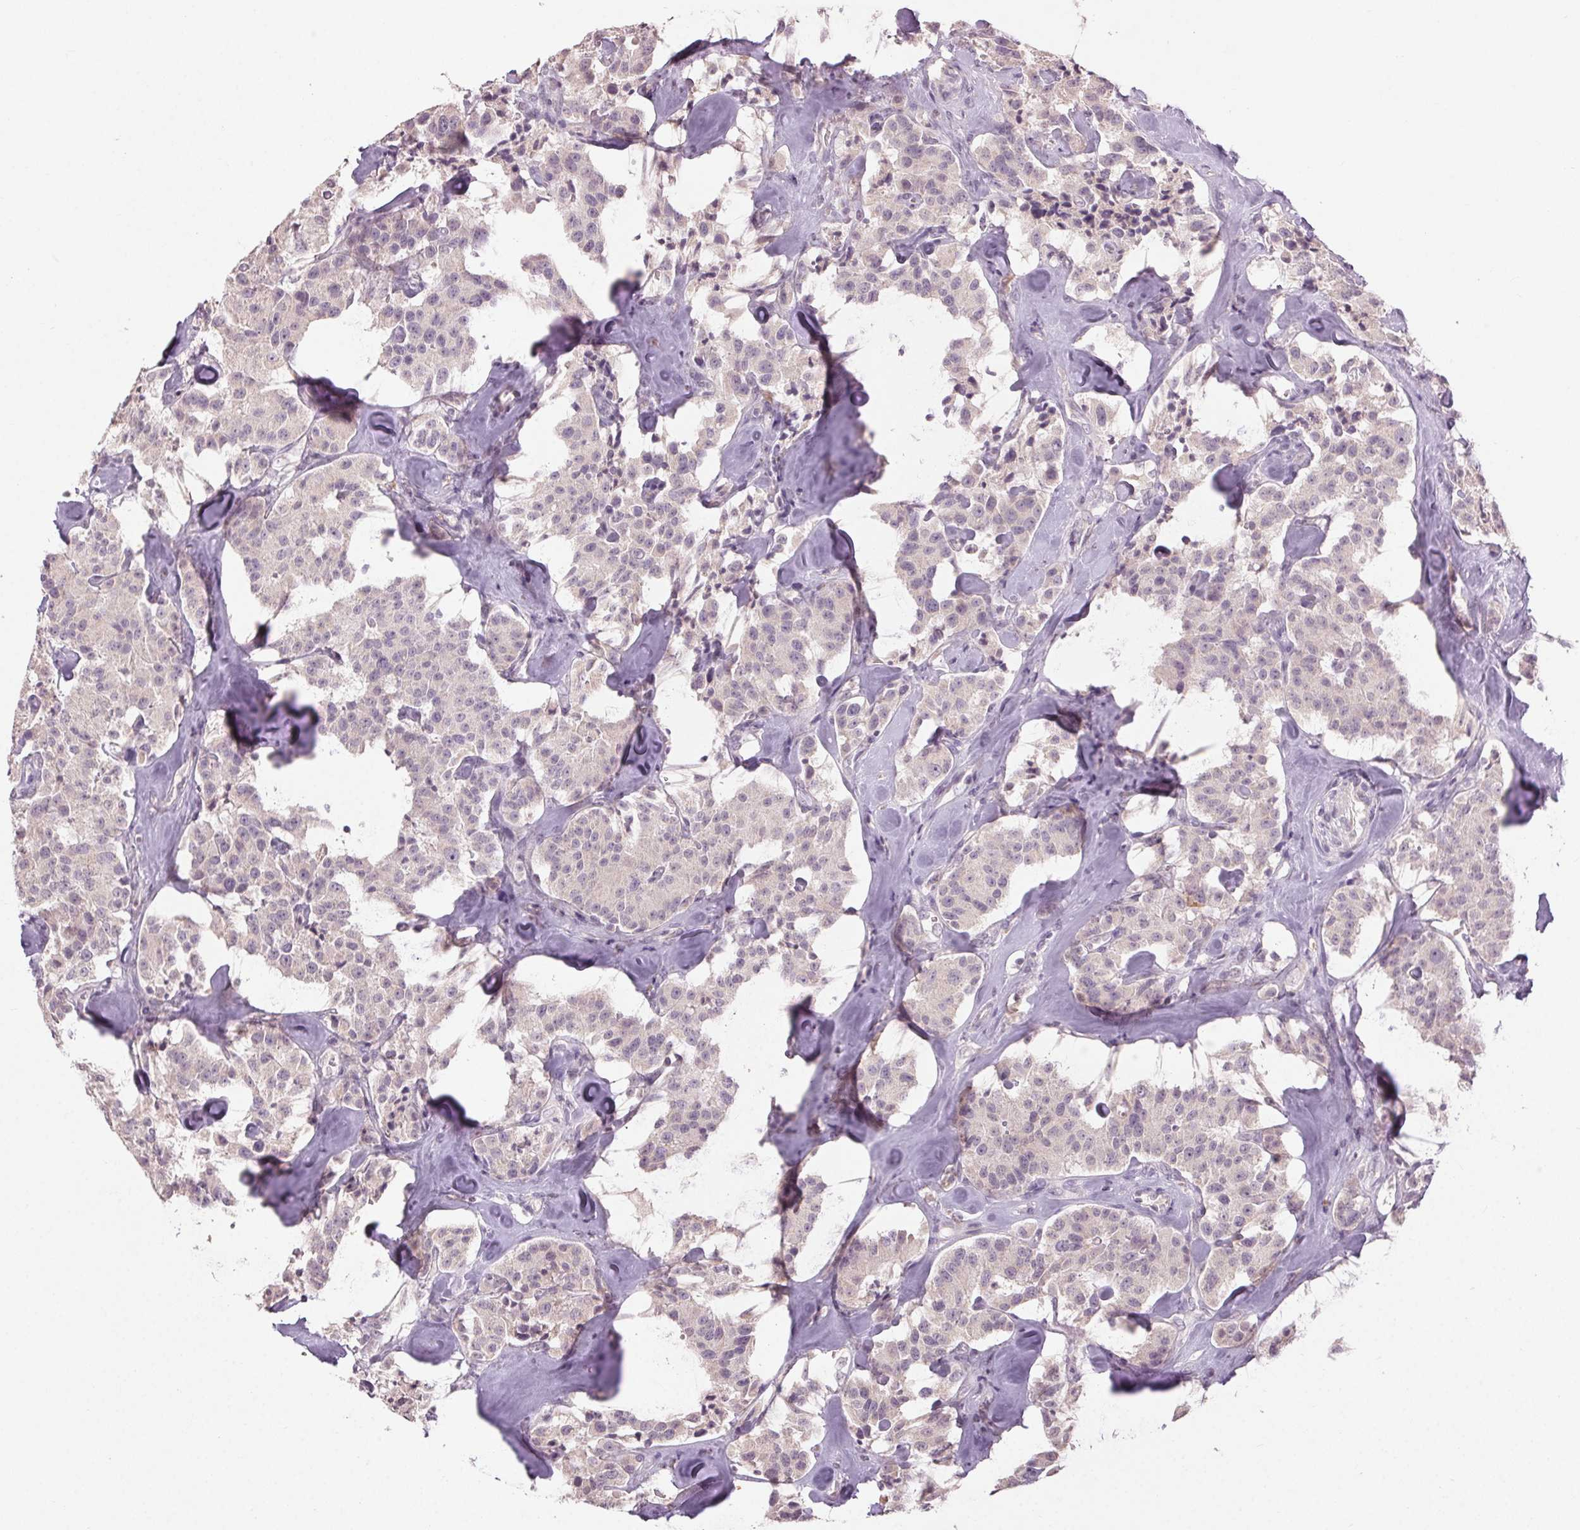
{"staining": {"intensity": "negative", "quantity": "none", "location": "none"}, "tissue": "carcinoid", "cell_type": "Tumor cells", "image_type": "cancer", "snomed": [{"axis": "morphology", "description": "Carcinoid, malignant, NOS"}, {"axis": "topography", "description": "Pancreas"}], "caption": "A high-resolution micrograph shows IHC staining of carcinoid (malignant), which demonstrates no significant expression in tumor cells.", "gene": "KLRC3", "patient": {"sex": "male", "age": 41}}